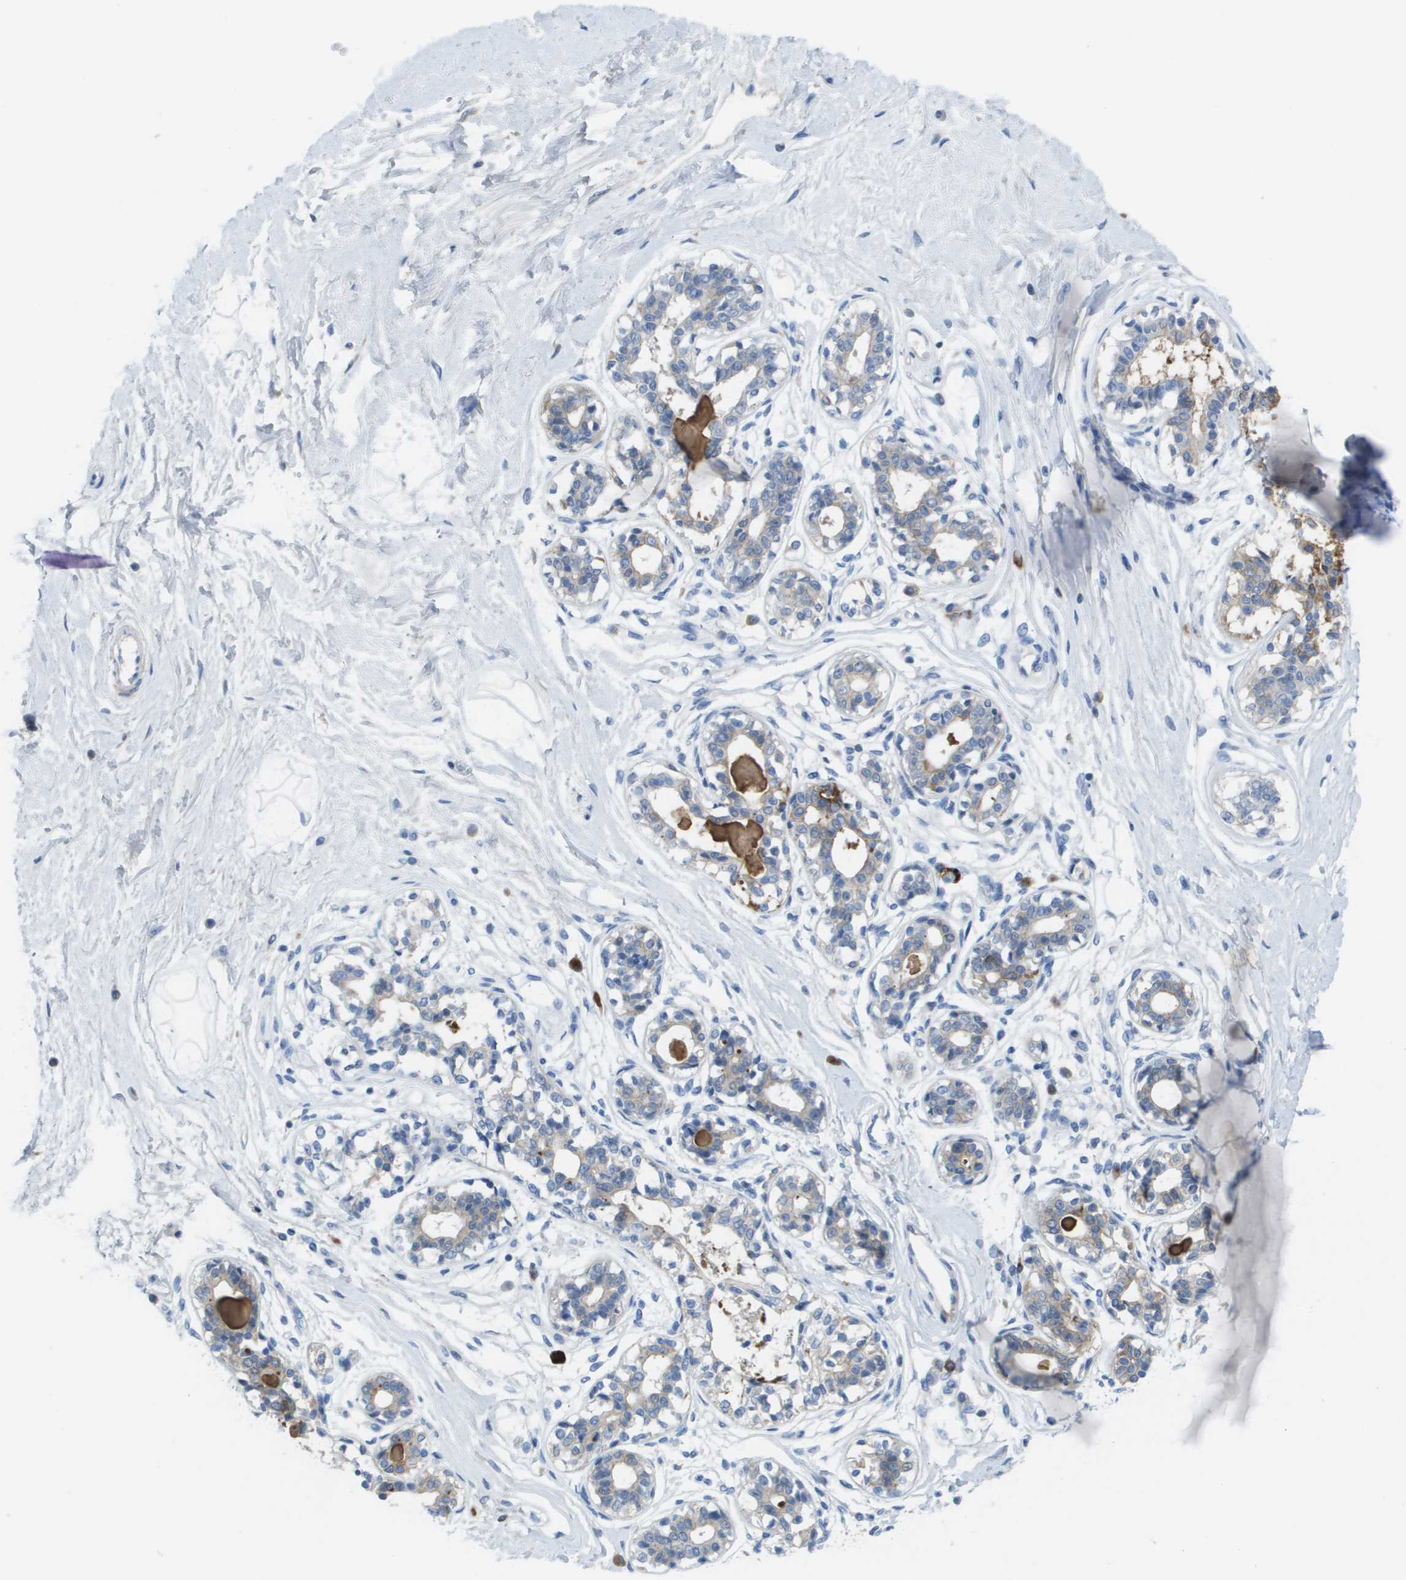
{"staining": {"intensity": "negative", "quantity": "none", "location": "none"}, "tissue": "breast", "cell_type": "Adipocytes", "image_type": "normal", "snomed": [{"axis": "morphology", "description": "Normal tissue, NOS"}, {"axis": "topography", "description": "Breast"}], "caption": "The micrograph shows no significant positivity in adipocytes of breast. (Brightfield microscopy of DAB (3,3'-diaminobenzidine) immunohistochemistry (IHC) at high magnification).", "gene": "GPR18", "patient": {"sex": "female", "age": 45}}